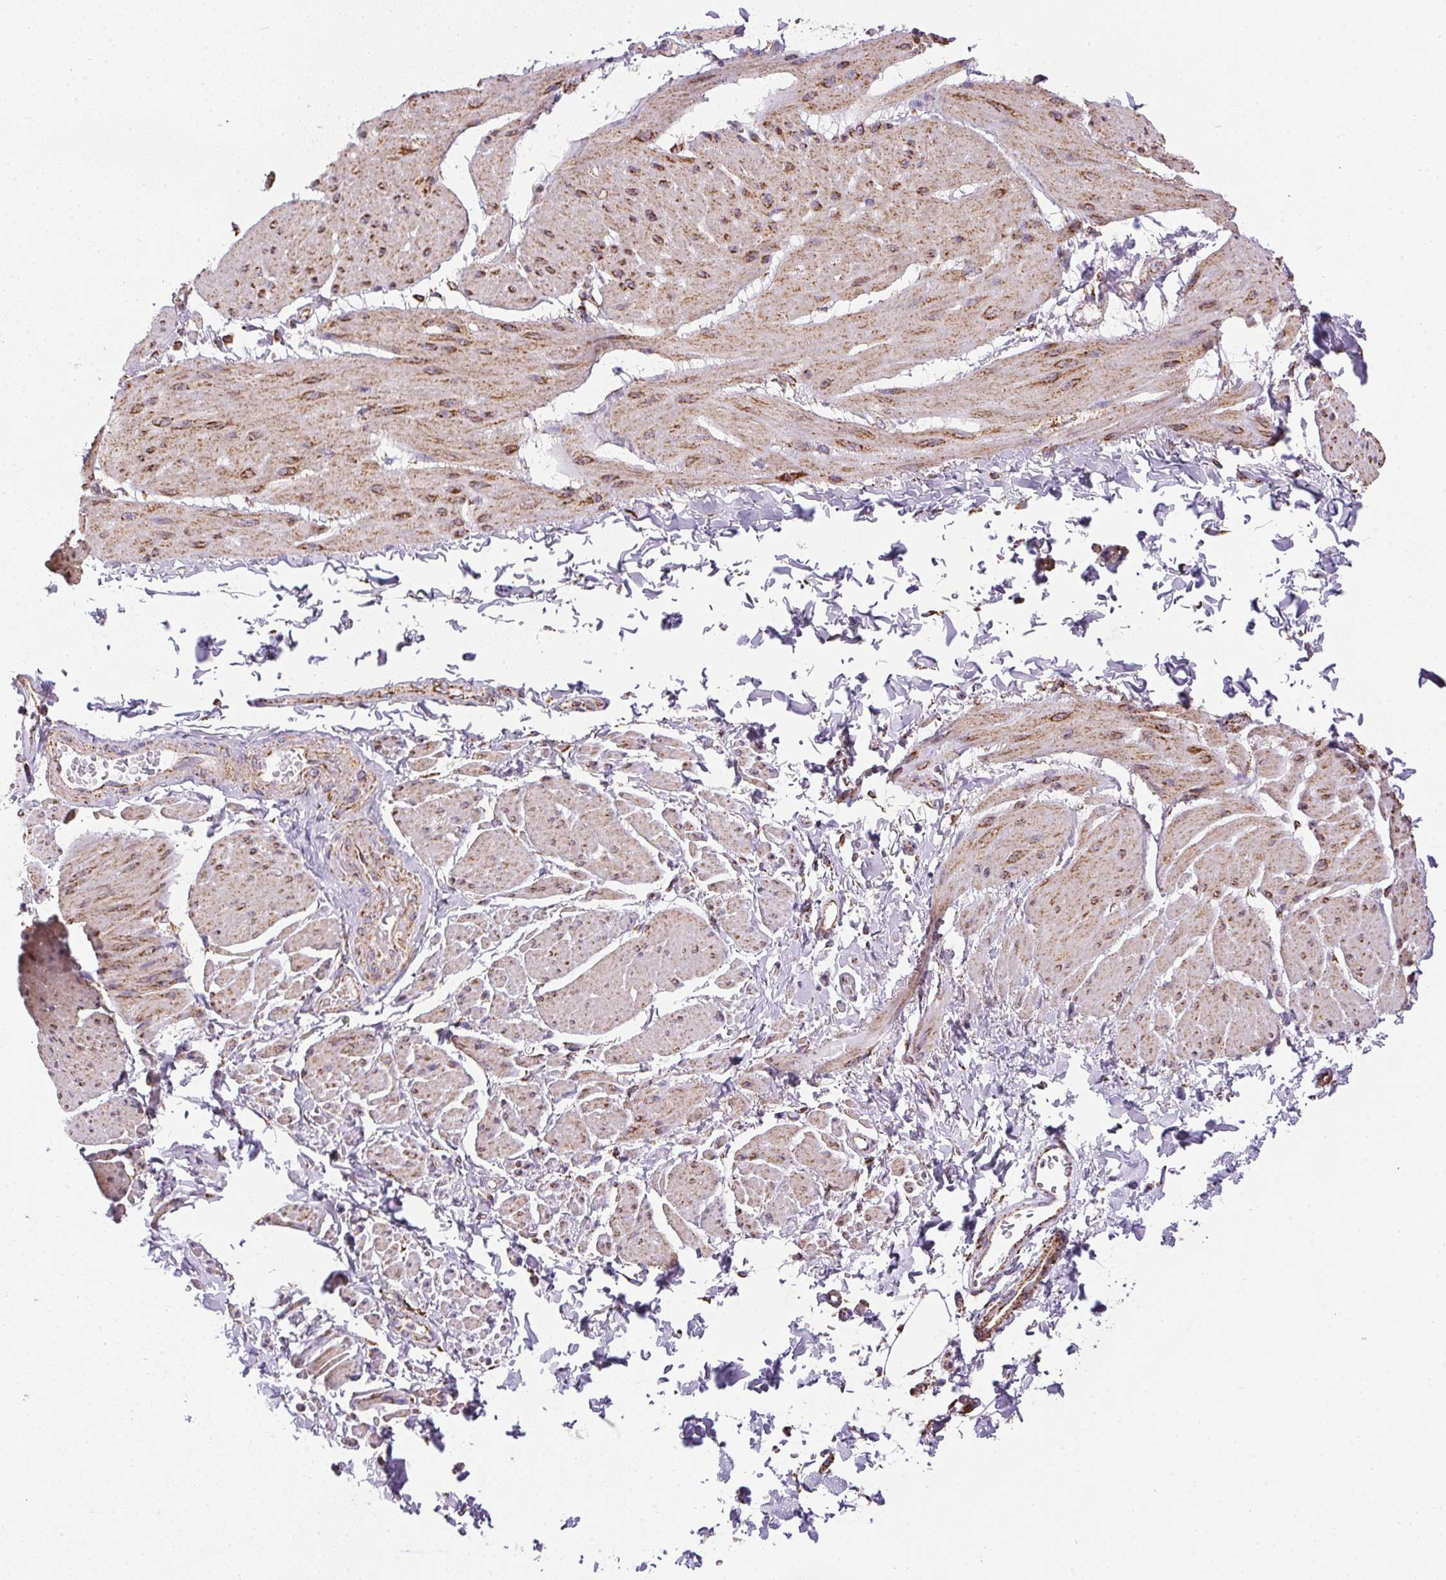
{"staining": {"intensity": "moderate", "quantity": "25%-75%", "location": "cytoplasmic/membranous"}, "tissue": "adipose tissue", "cell_type": "Adipocytes", "image_type": "normal", "snomed": [{"axis": "morphology", "description": "Normal tissue, NOS"}, {"axis": "topography", "description": "Prostate"}, {"axis": "topography", "description": "Peripheral nerve tissue"}], "caption": "Adipocytes show medium levels of moderate cytoplasmic/membranous staining in about 25%-75% of cells in normal adipose tissue. (DAB (3,3'-diaminobenzidine) = brown stain, brightfield microscopy at high magnification).", "gene": "MAPK11", "patient": {"sex": "male", "age": 55}}